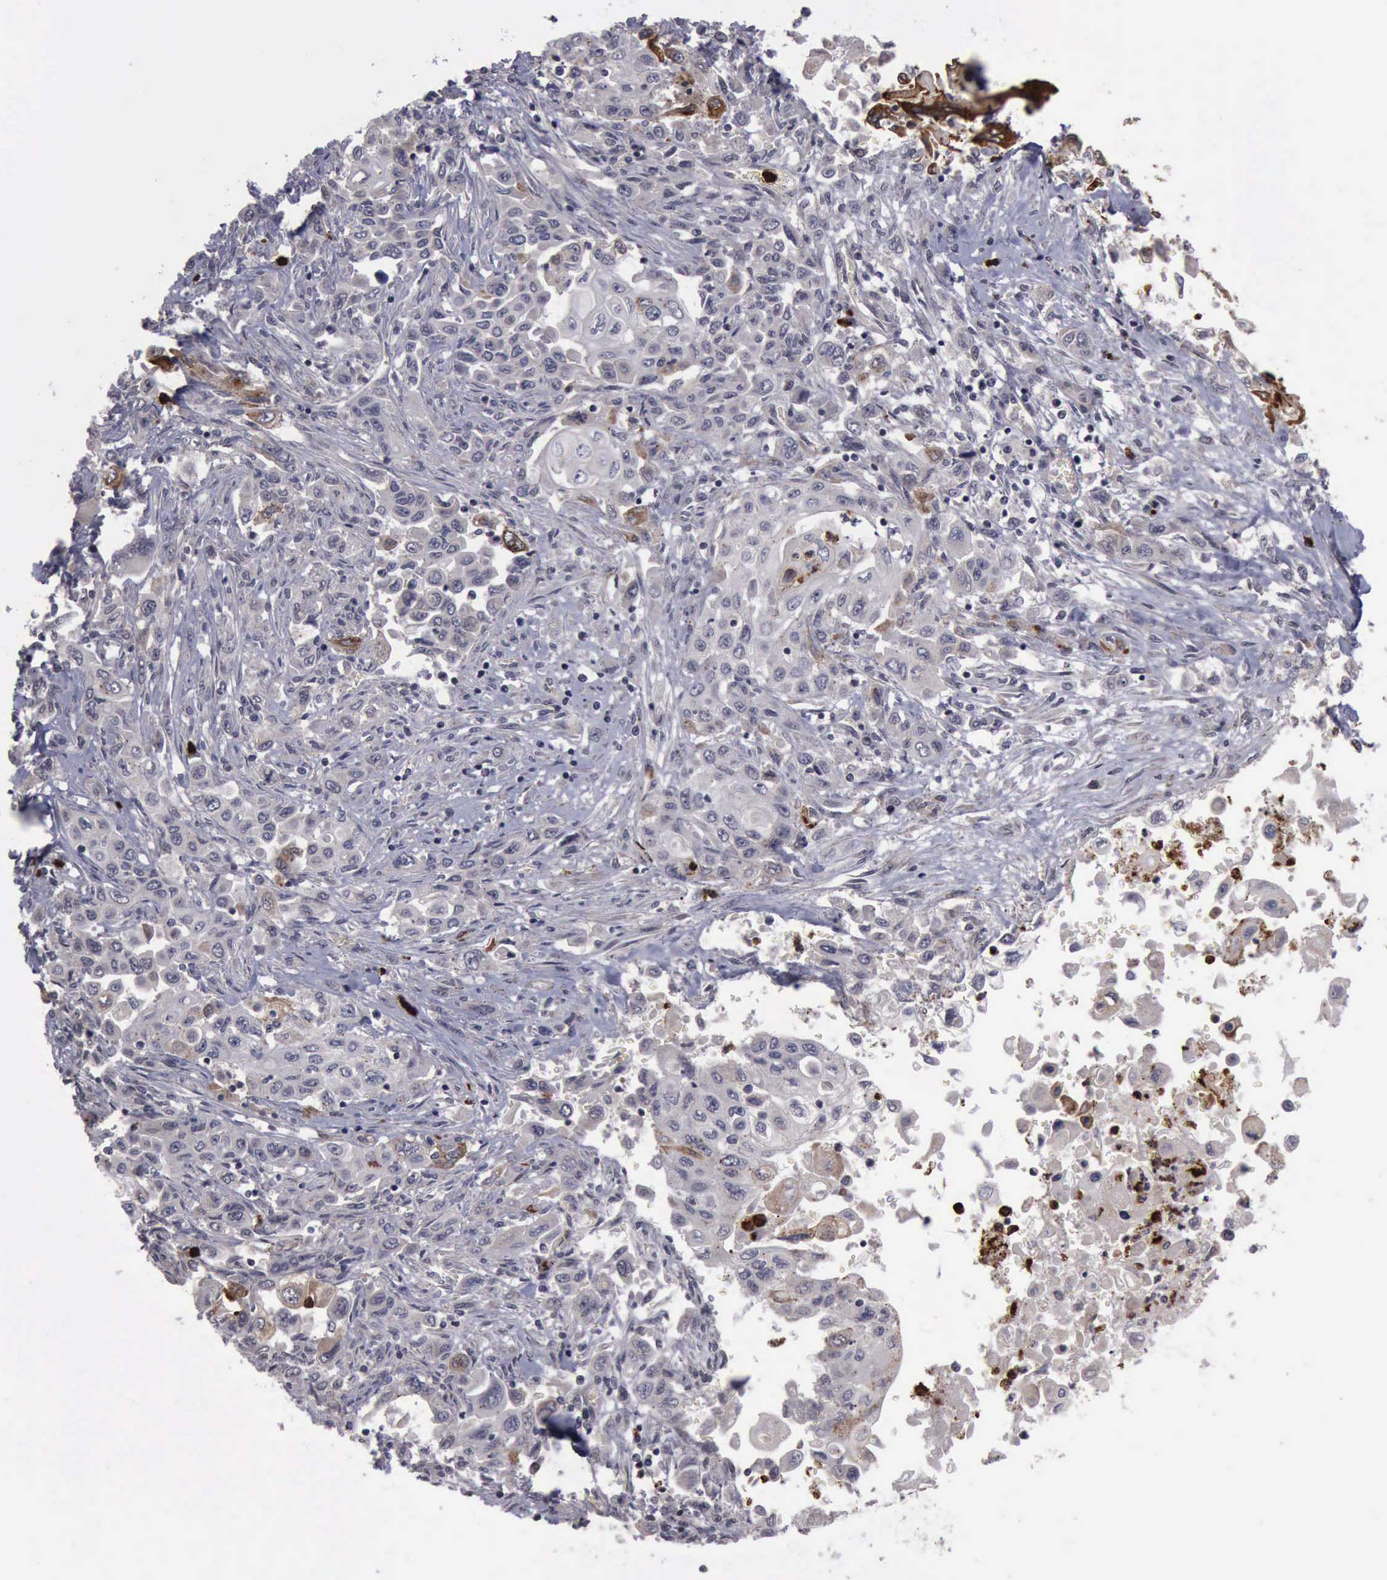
{"staining": {"intensity": "negative", "quantity": "none", "location": "none"}, "tissue": "pancreatic cancer", "cell_type": "Tumor cells", "image_type": "cancer", "snomed": [{"axis": "morphology", "description": "Adenocarcinoma, NOS"}, {"axis": "topography", "description": "Pancreas"}], "caption": "Tumor cells show no significant protein expression in pancreatic cancer.", "gene": "MMP9", "patient": {"sex": "male", "age": 70}}